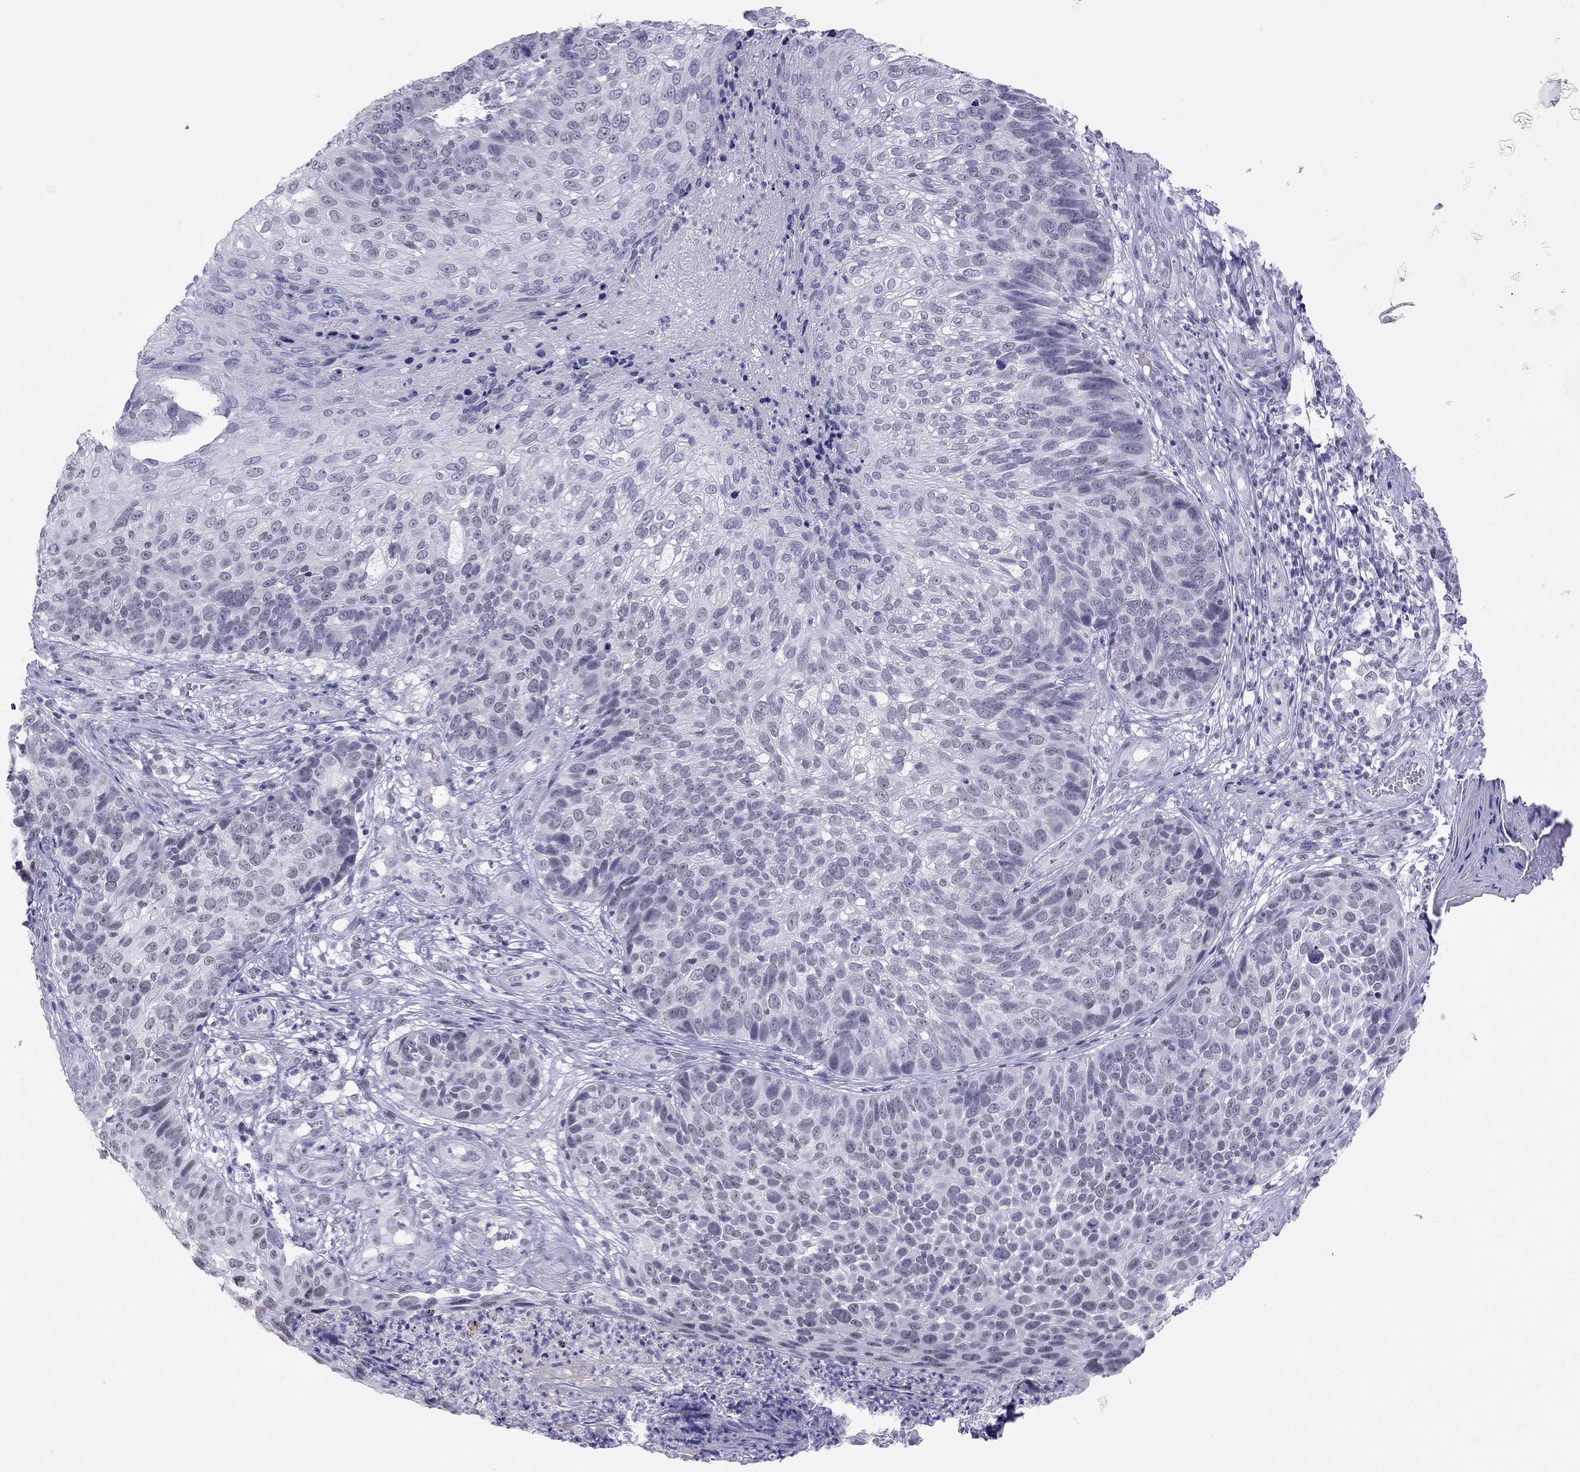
{"staining": {"intensity": "negative", "quantity": "none", "location": "none"}, "tissue": "skin cancer", "cell_type": "Tumor cells", "image_type": "cancer", "snomed": [{"axis": "morphology", "description": "Squamous cell carcinoma, NOS"}, {"axis": "topography", "description": "Skin"}], "caption": "IHC photomicrograph of skin cancer (squamous cell carcinoma) stained for a protein (brown), which displays no expression in tumor cells.", "gene": "JHY", "patient": {"sex": "male", "age": 92}}